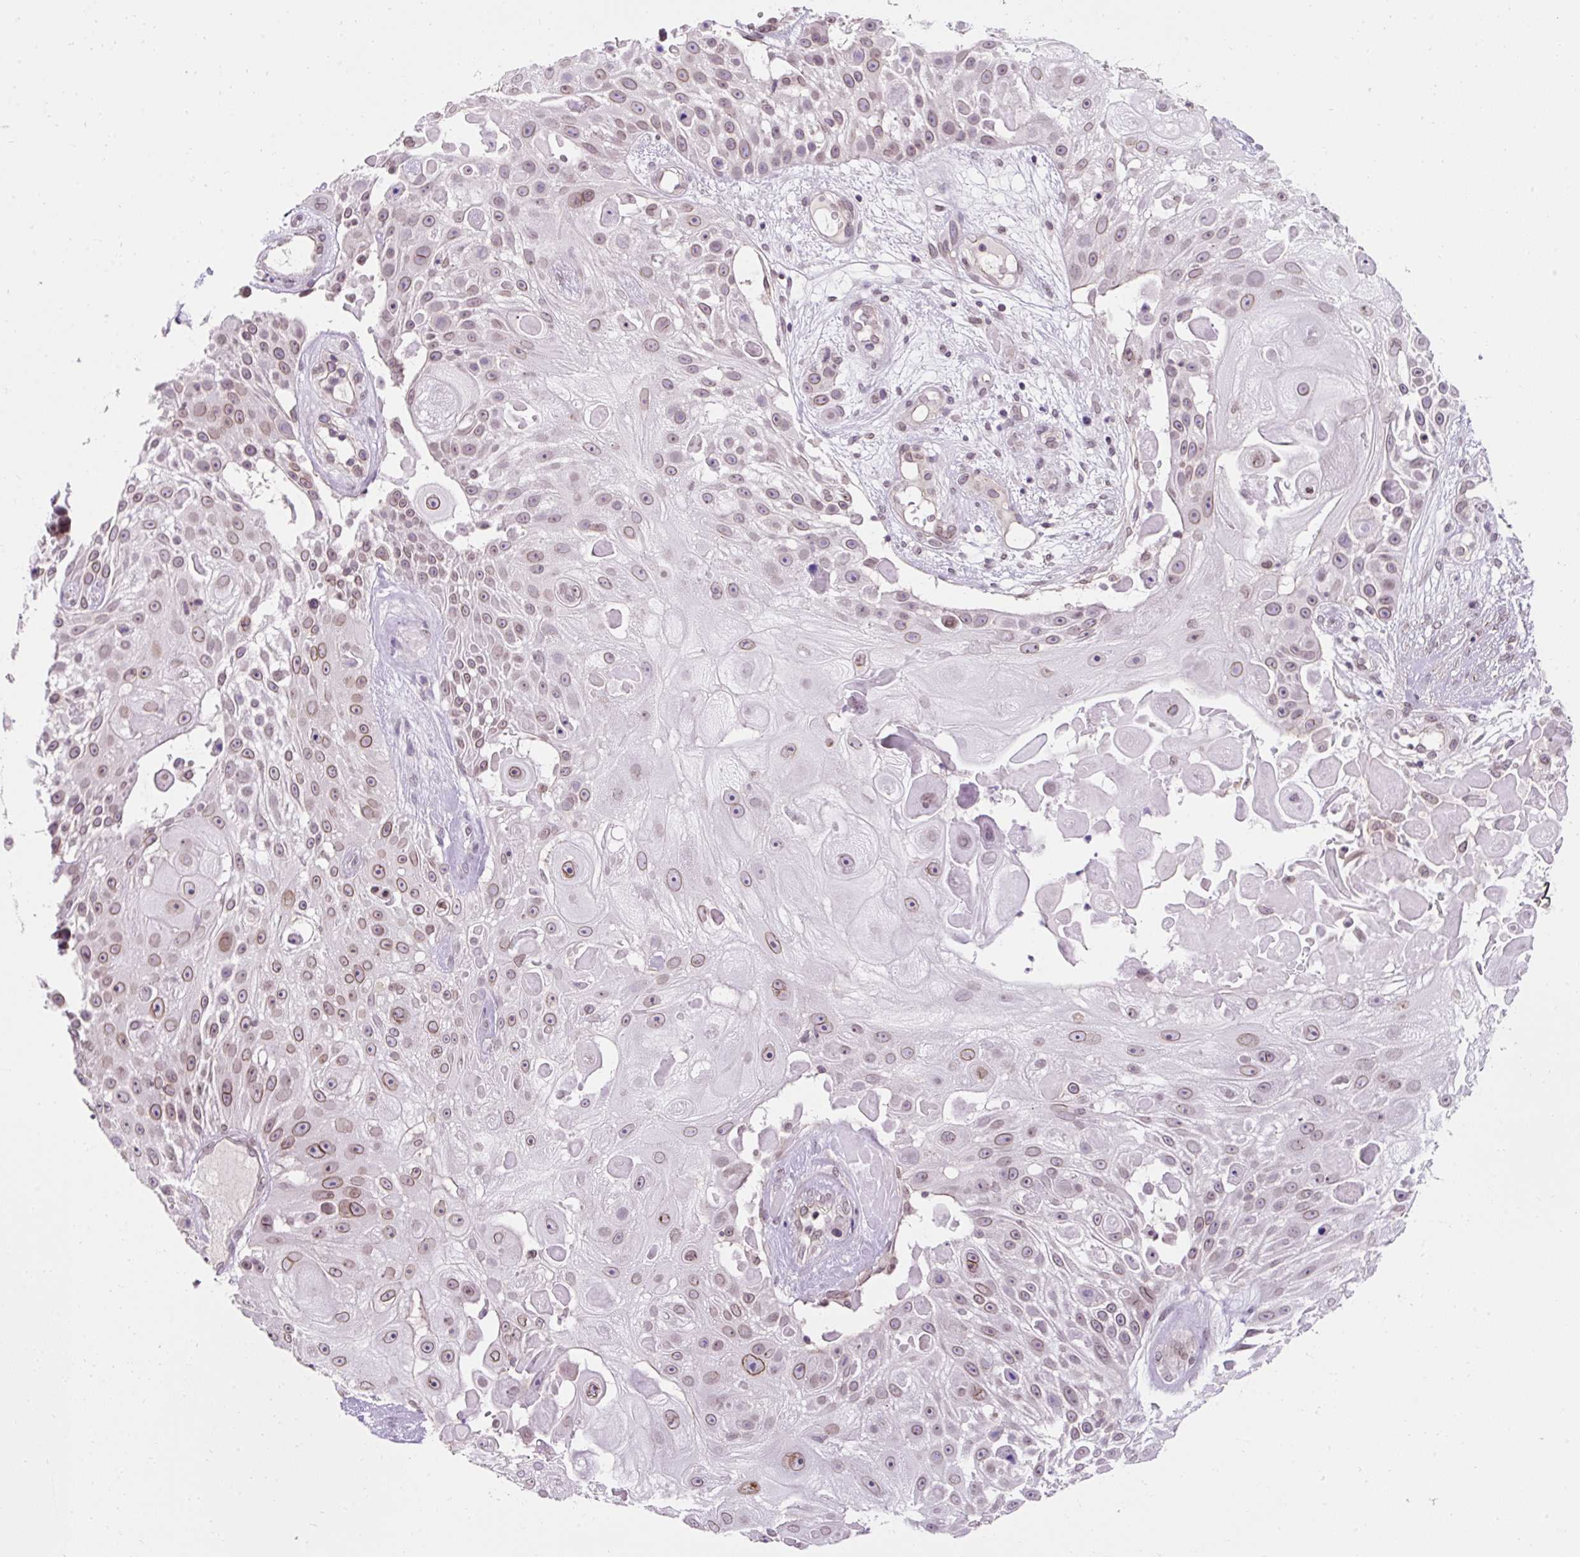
{"staining": {"intensity": "moderate", "quantity": ">75%", "location": "cytoplasmic/membranous,nuclear"}, "tissue": "skin cancer", "cell_type": "Tumor cells", "image_type": "cancer", "snomed": [{"axis": "morphology", "description": "Squamous cell carcinoma, NOS"}, {"axis": "topography", "description": "Skin"}], "caption": "Skin cancer (squamous cell carcinoma) stained with DAB immunohistochemistry (IHC) shows medium levels of moderate cytoplasmic/membranous and nuclear positivity in approximately >75% of tumor cells.", "gene": "ZNF610", "patient": {"sex": "female", "age": 86}}